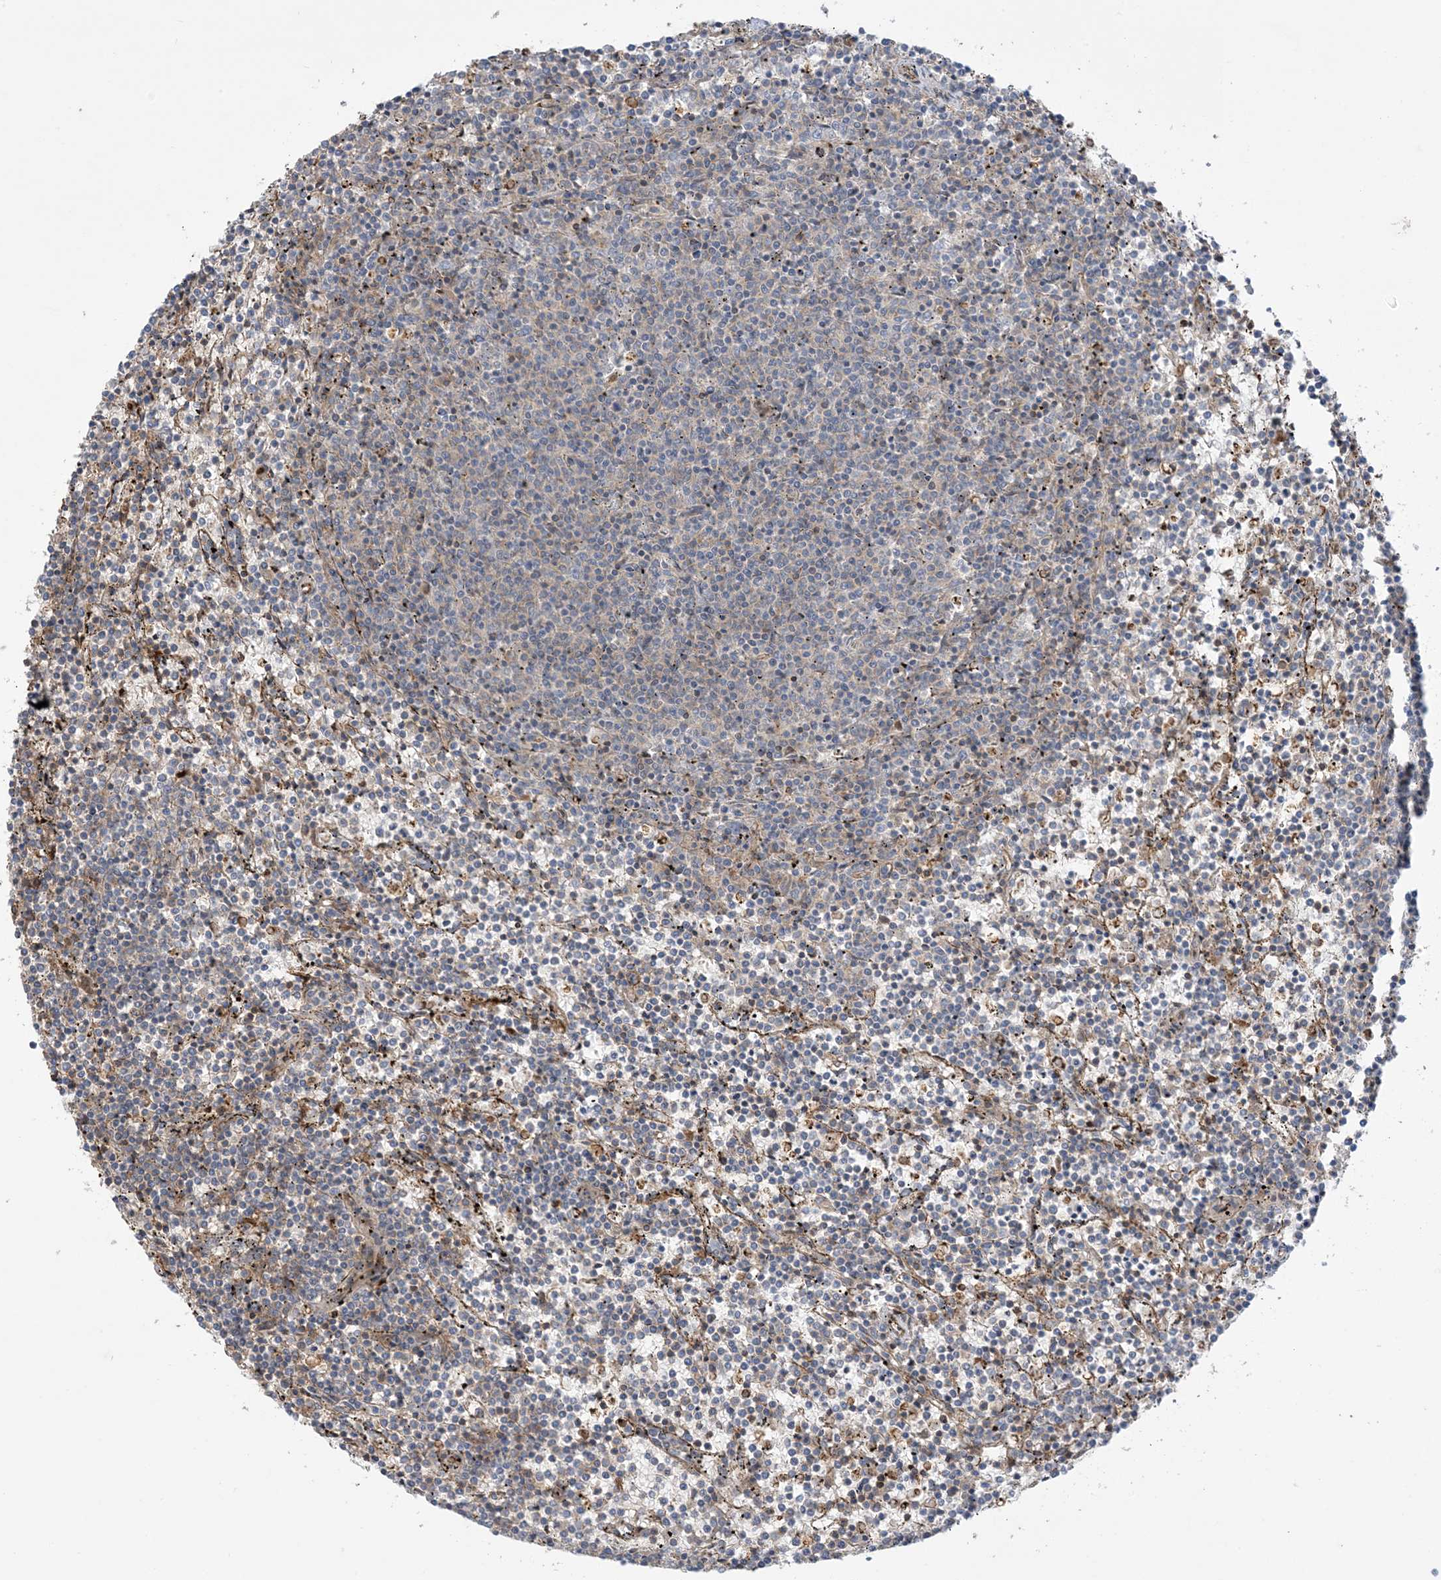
{"staining": {"intensity": "negative", "quantity": "none", "location": "none"}, "tissue": "lymphoma", "cell_type": "Tumor cells", "image_type": "cancer", "snomed": [{"axis": "morphology", "description": "Malignant lymphoma, non-Hodgkin's type, Low grade"}, {"axis": "topography", "description": "Spleen"}], "caption": "Lymphoma stained for a protein using immunohistochemistry (IHC) shows no expression tumor cells.", "gene": "ICMT", "patient": {"sex": "female", "age": 50}}